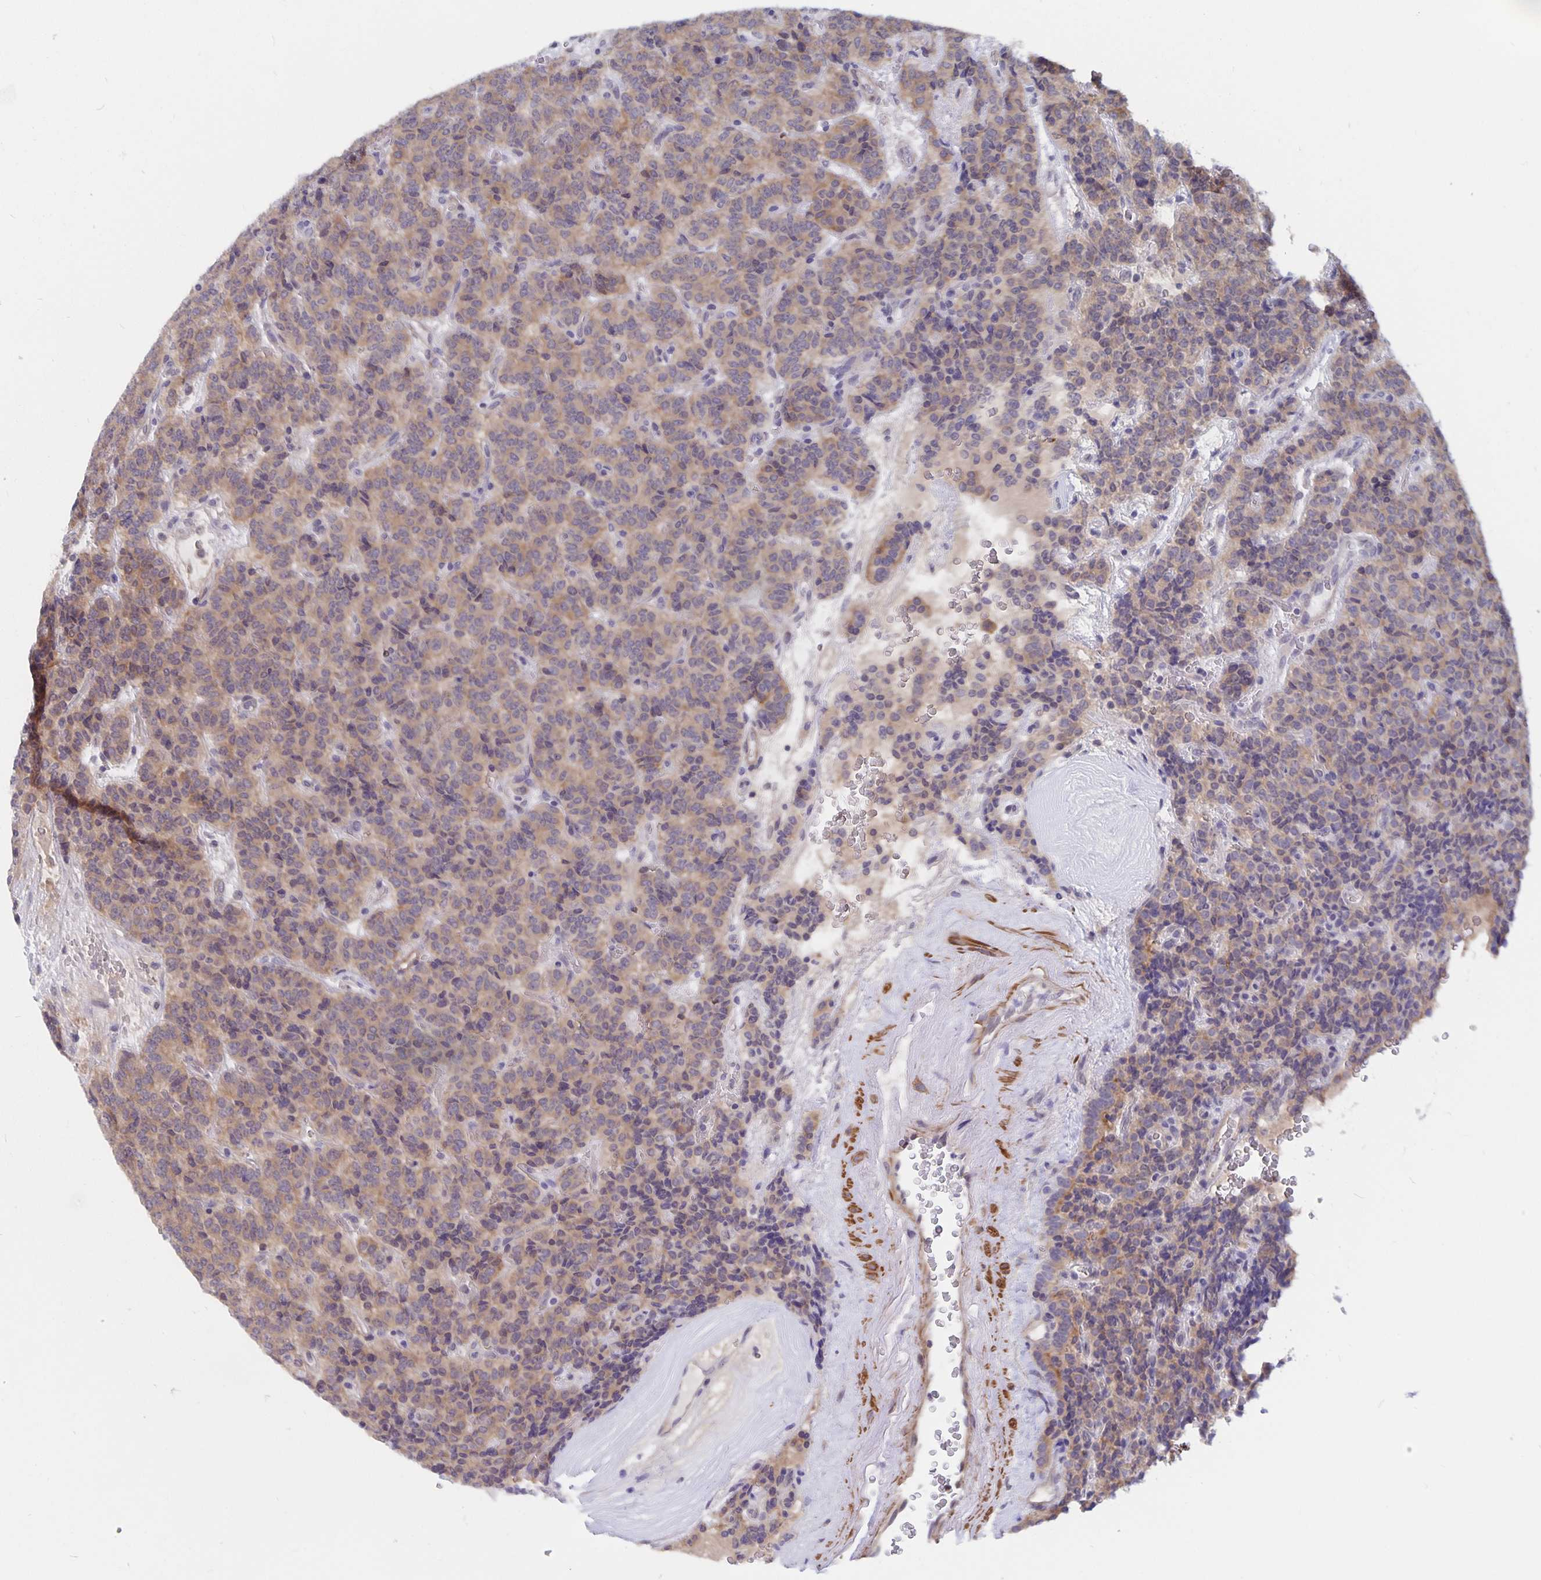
{"staining": {"intensity": "weak", "quantity": "25%-75%", "location": "cytoplasmic/membranous"}, "tissue": "carcinoid", "cell_type": "Tumor cells", "image_type": "cancer", "snomed": [{"axis": "morphology", "description": "Carcinoid, malignant, NOS"}, {"axis": "topography", "description": "Pancreas"}], "caption": "Tumor cells show weak cytoplasmic/membranous staining in about 25%-75% of cells in carcinoid.", "gene": "BAG6", "patient": {"sex": "male", "age": 36}}